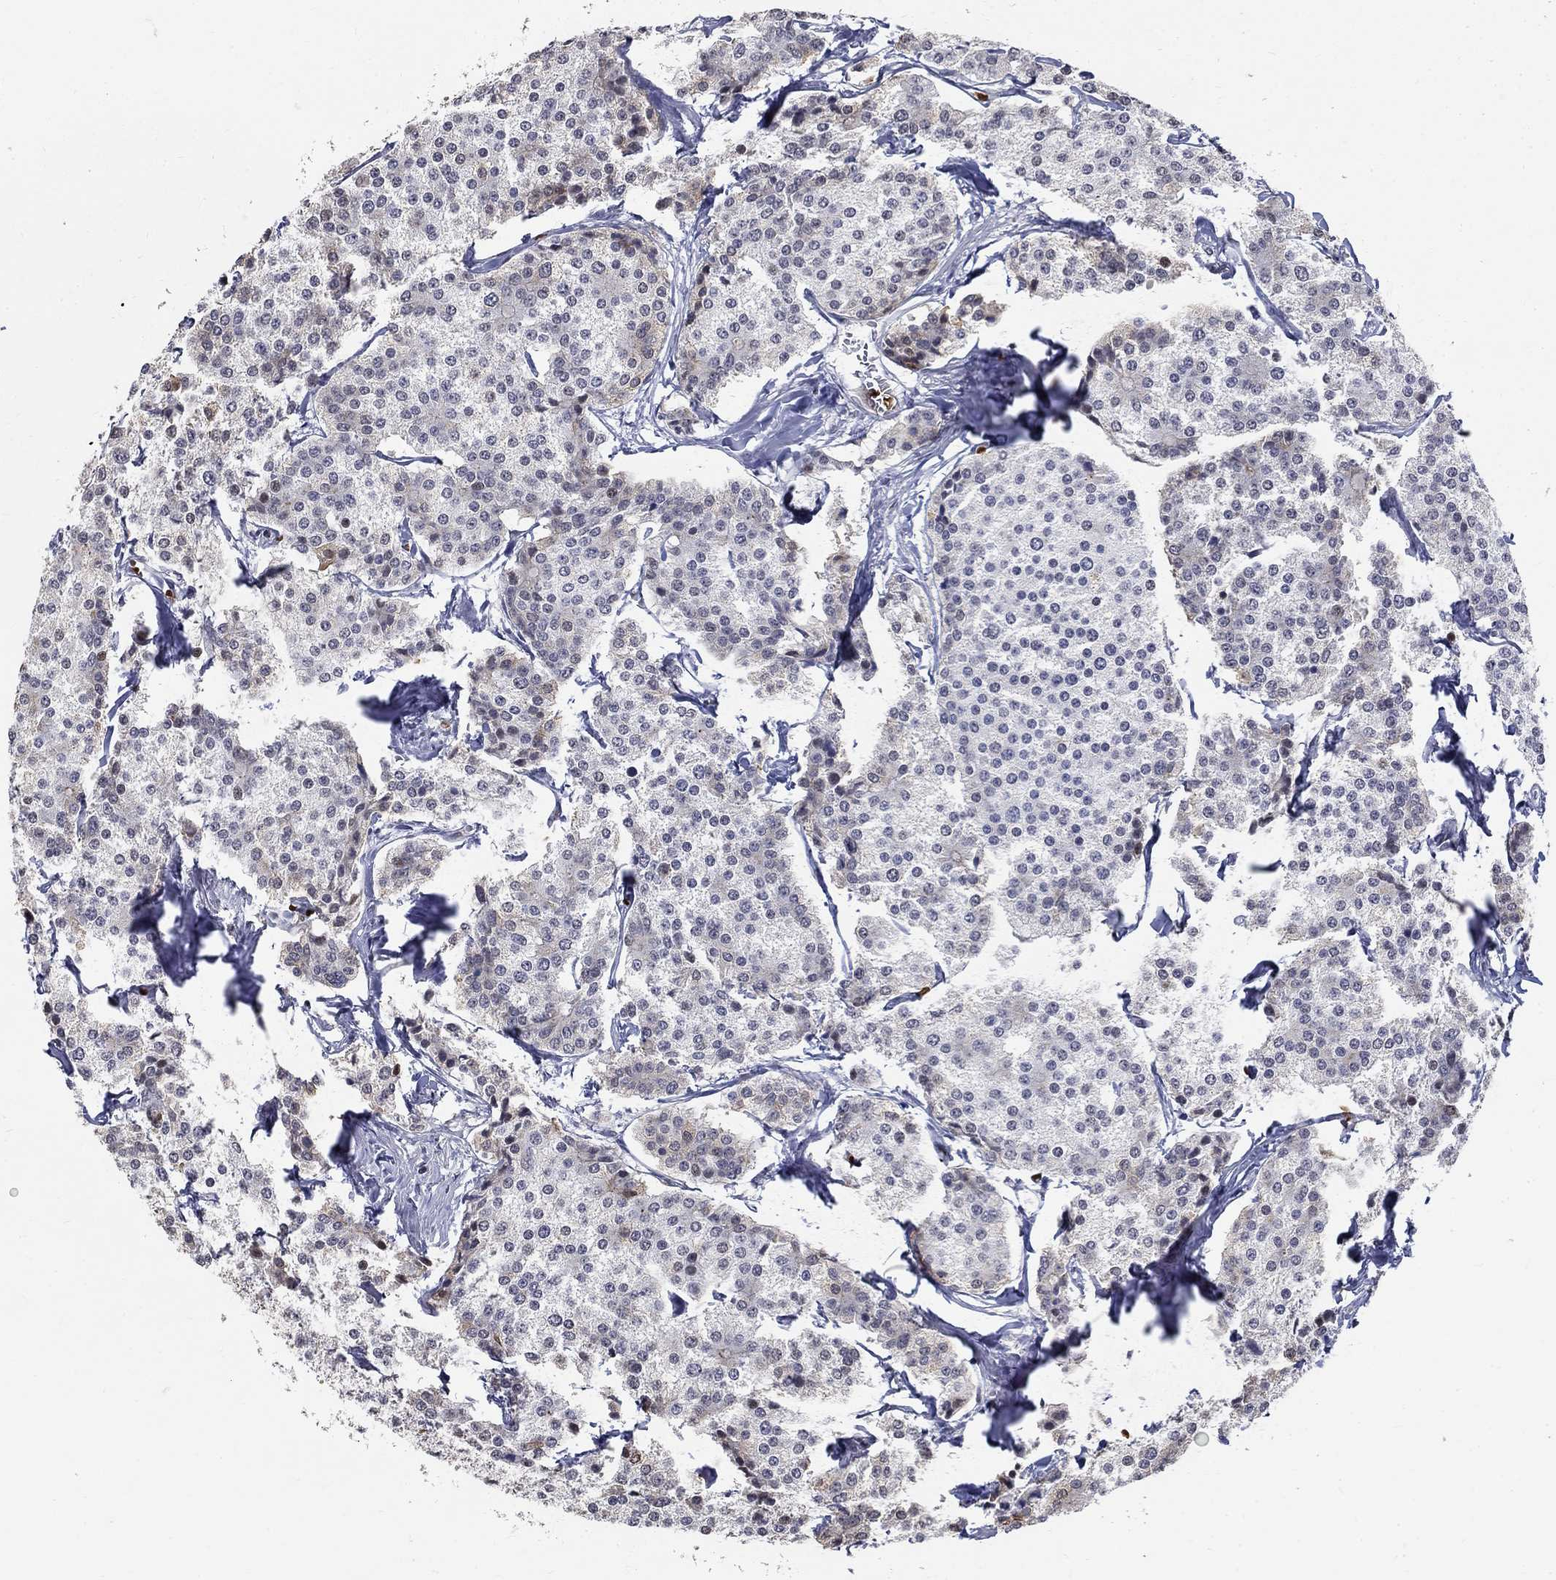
{"staining": {"intensity": "negative", "quantity": "none", "location": "none"}, "tissue": "carcinoid", "cell_type": "Tumor cells", "image_type": "cancer", "snomed": [{"axis": "morphology", "description": "Carcinoid, malignant, NOS"}, {"axis": "topography", "description": "Small intestine"}], "caption": "A high-resolution photomicrograph shows IHC staining of carcinoid, which displays no significant positivity in tumor cells. The staining was performed using DAB to visualize the protein expression in brown, while the nuclei were stained in blue with hematoxylin (Magnification: 20x).", "gene": "BHLHE22", "patient": {"sex": "female", "age": 65}}